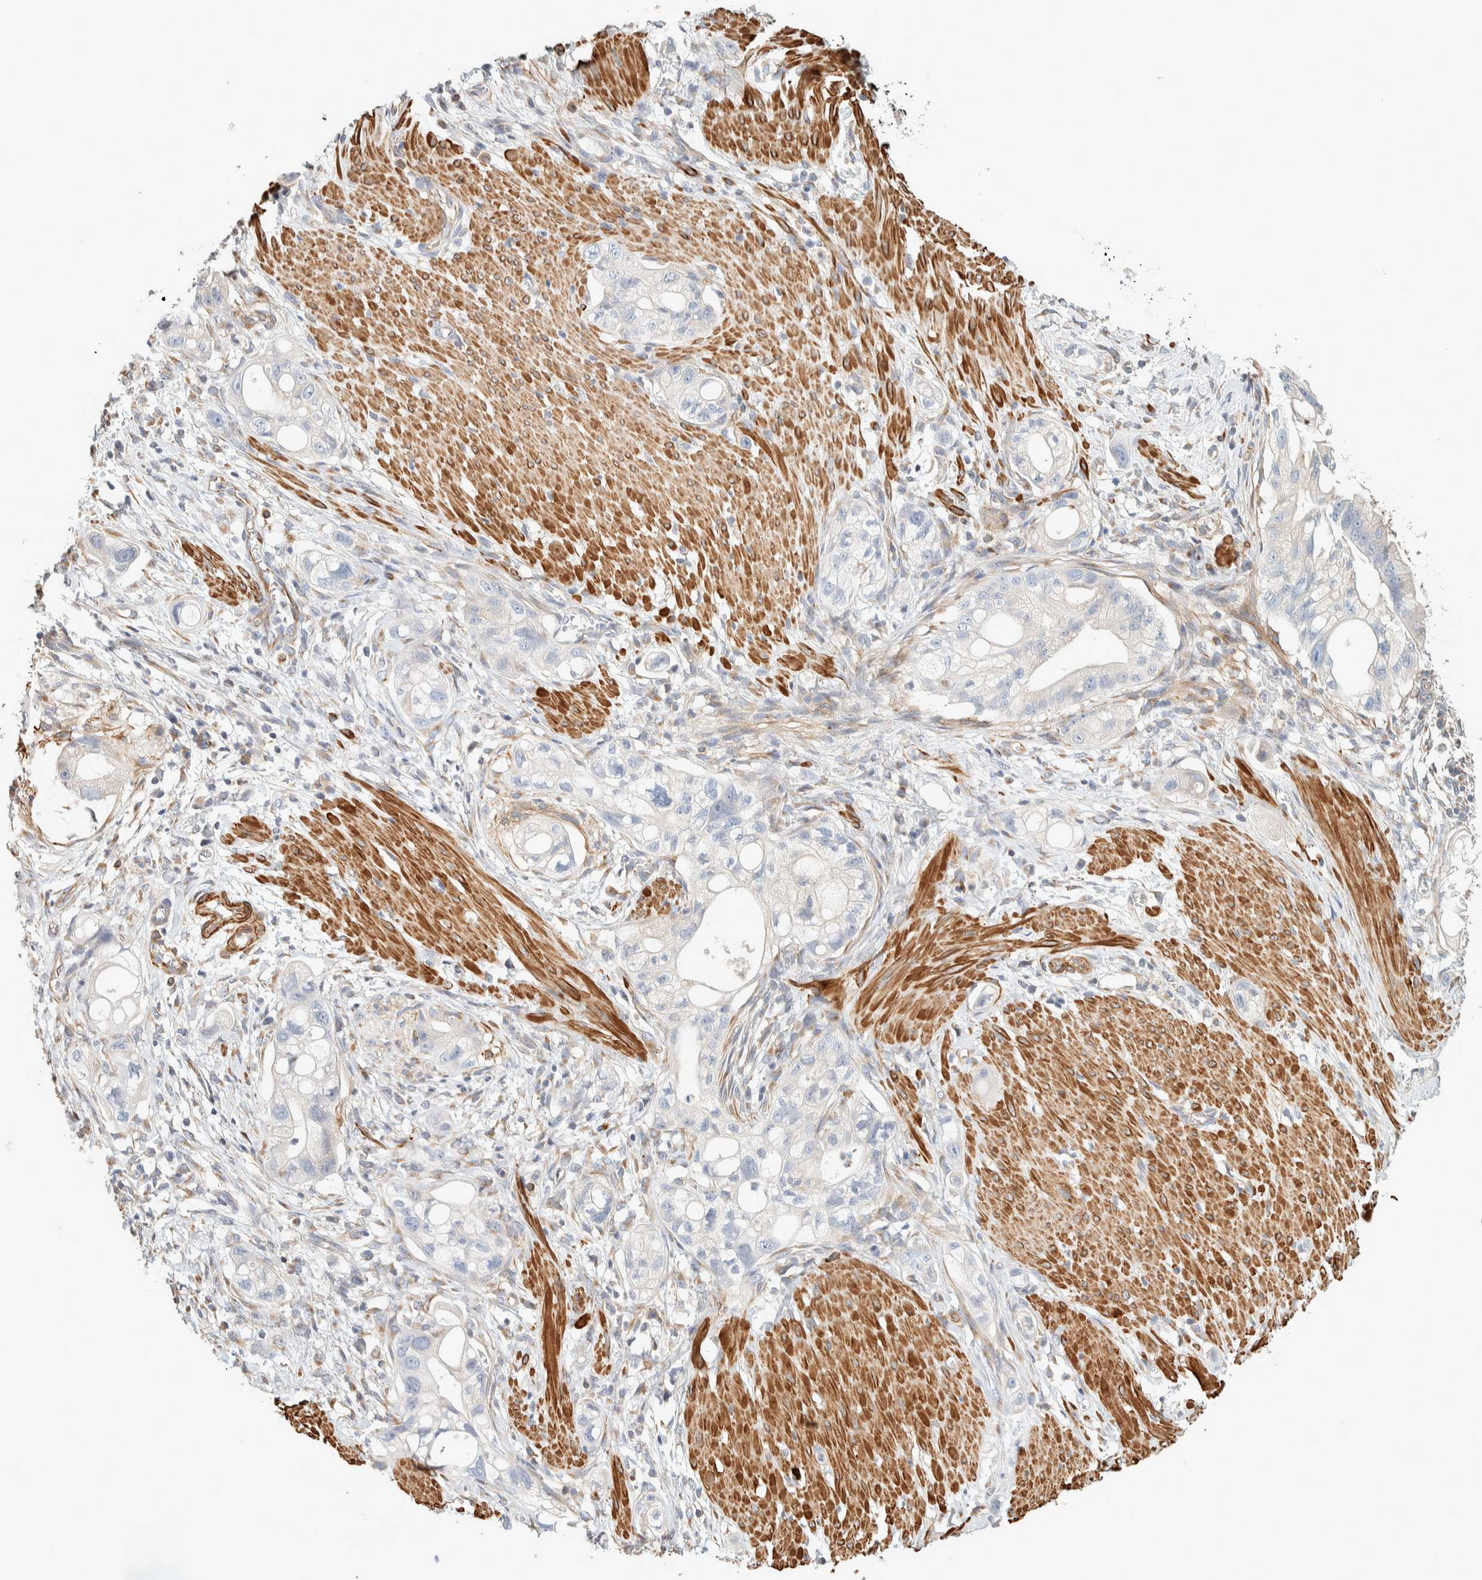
{"staining": {"intensity": "negative", "quantity": "none", "location": "none"}, "tissue": "stomach cancer", "cell_type": "Tumor cells", "image_type": "cancer", "snomed": [{"axis": "morphology", "description": "Adenocarcinoma, NOS"}, {"axis": "topography", "description": "Stomach"}, {"axis": "topography", "description": "Stomach, lower"}], "caption": "Tumor cells are negative for brown protein staining in stomach adenocarcinoma.", "gene": "CDR2", "patient": {"sex": "female", "age": 48}}